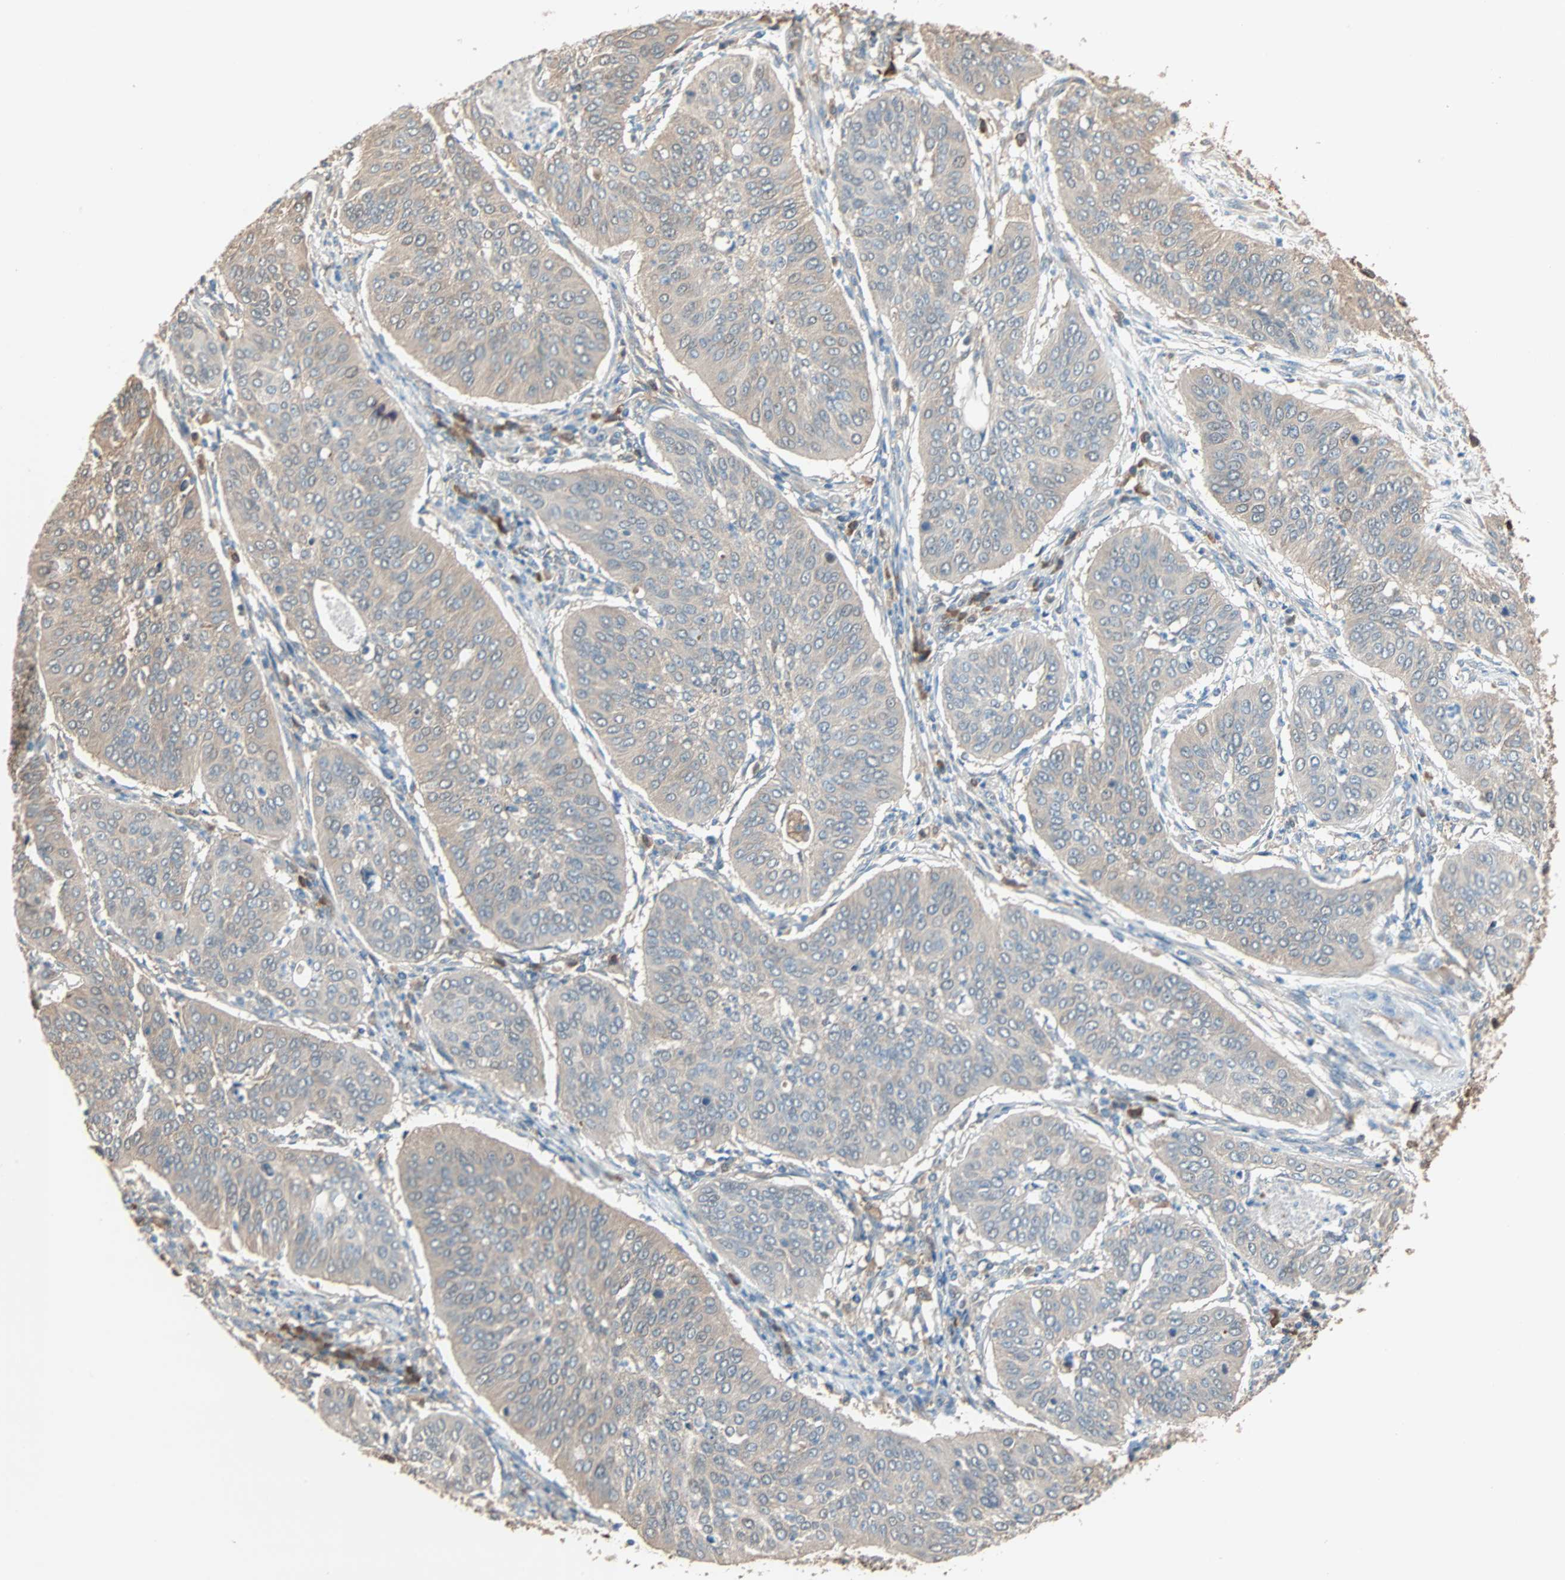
{"staining": {"intensity": "weak", "quantity": ">75%", "location": "cytoplasmic/membranous"}, "tissue": "cervical cancer", "cell_type": "Tumor cells", "image_type": "cancer", "snomed": [{"axis": "morphology", "description": "Normal tissue, NOS"}, {"axis": "morphology", "description": "Squamous cell carcinoma, NOS"}, {"axis": "topography", "description": "Cervix"}], "caption": "Cervical squamous cell carcinoma stained with a brown dye reveals weak cytoplasmic/membranous positive expression in approximately >75% of tumor cells.", "gene": "PRDX1", "patient": {"sex": "female", "age": 39}}